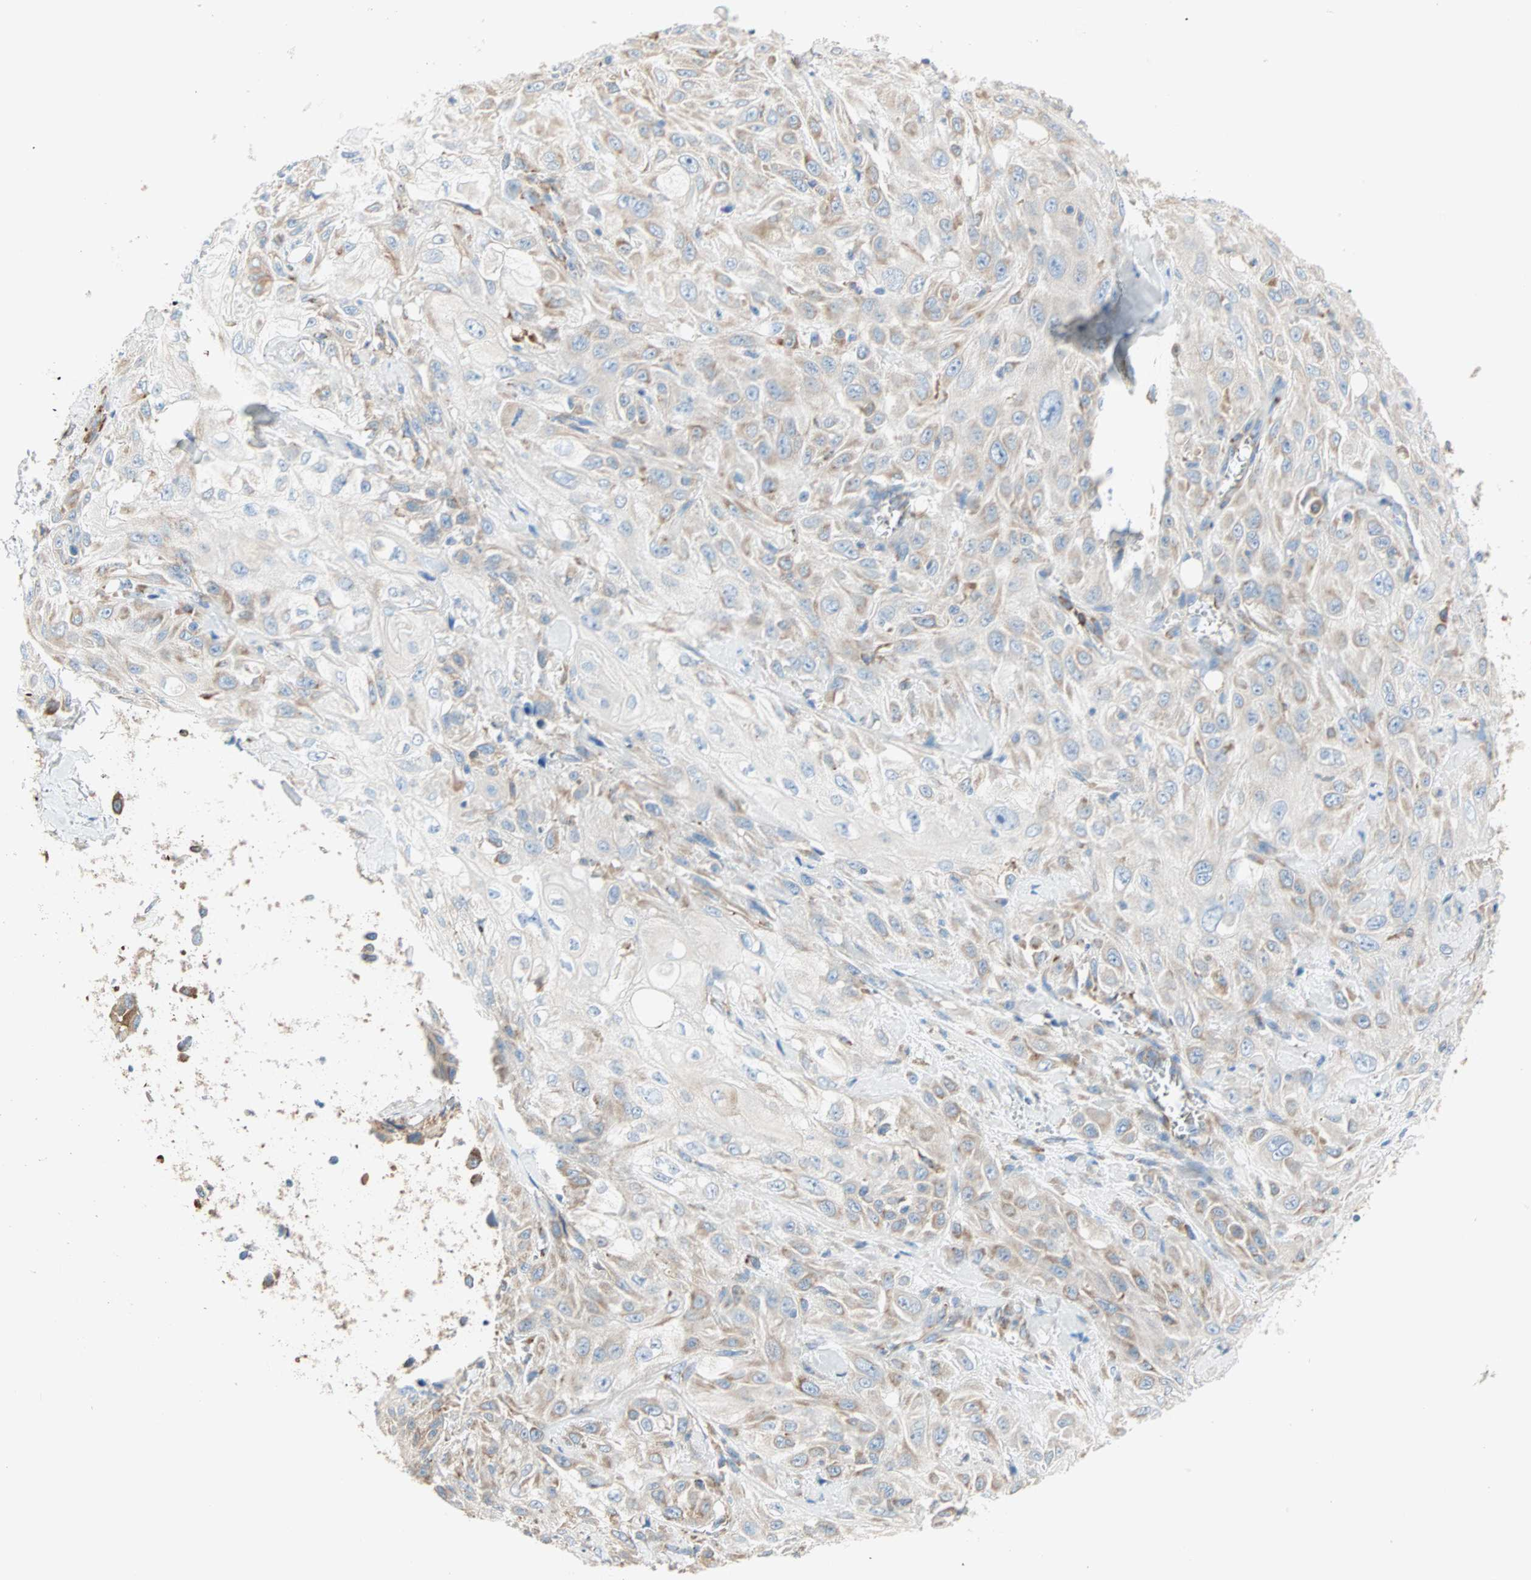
{"staining": {"intensity": "weak", "quantity": "25%-75%", "location": "cytoplasmic/membranous"}, "tissue": "skin cancer", "cell_type": "Tumor cells", "image_type": "cancer", "snomed": [{"axis": "morphology", "description": "Squamous cell carcinoma, NOS"}, {"axis": "morphology", "description": "Squamous cell carcinoma, metastatic, NOS"}, {"axis": "topography", "description": "Skin"}, {"axis": "topography", "description": "Lymph node"}], "caption": "Skin squamous cell carcinoma stained with a brown dye displays weak cytoplasmic/membranous positive staining in approximately 25%-75% of tumor cells.", "gene": "PLCXD1", "patient": {"sex": "male", "age": 75}}